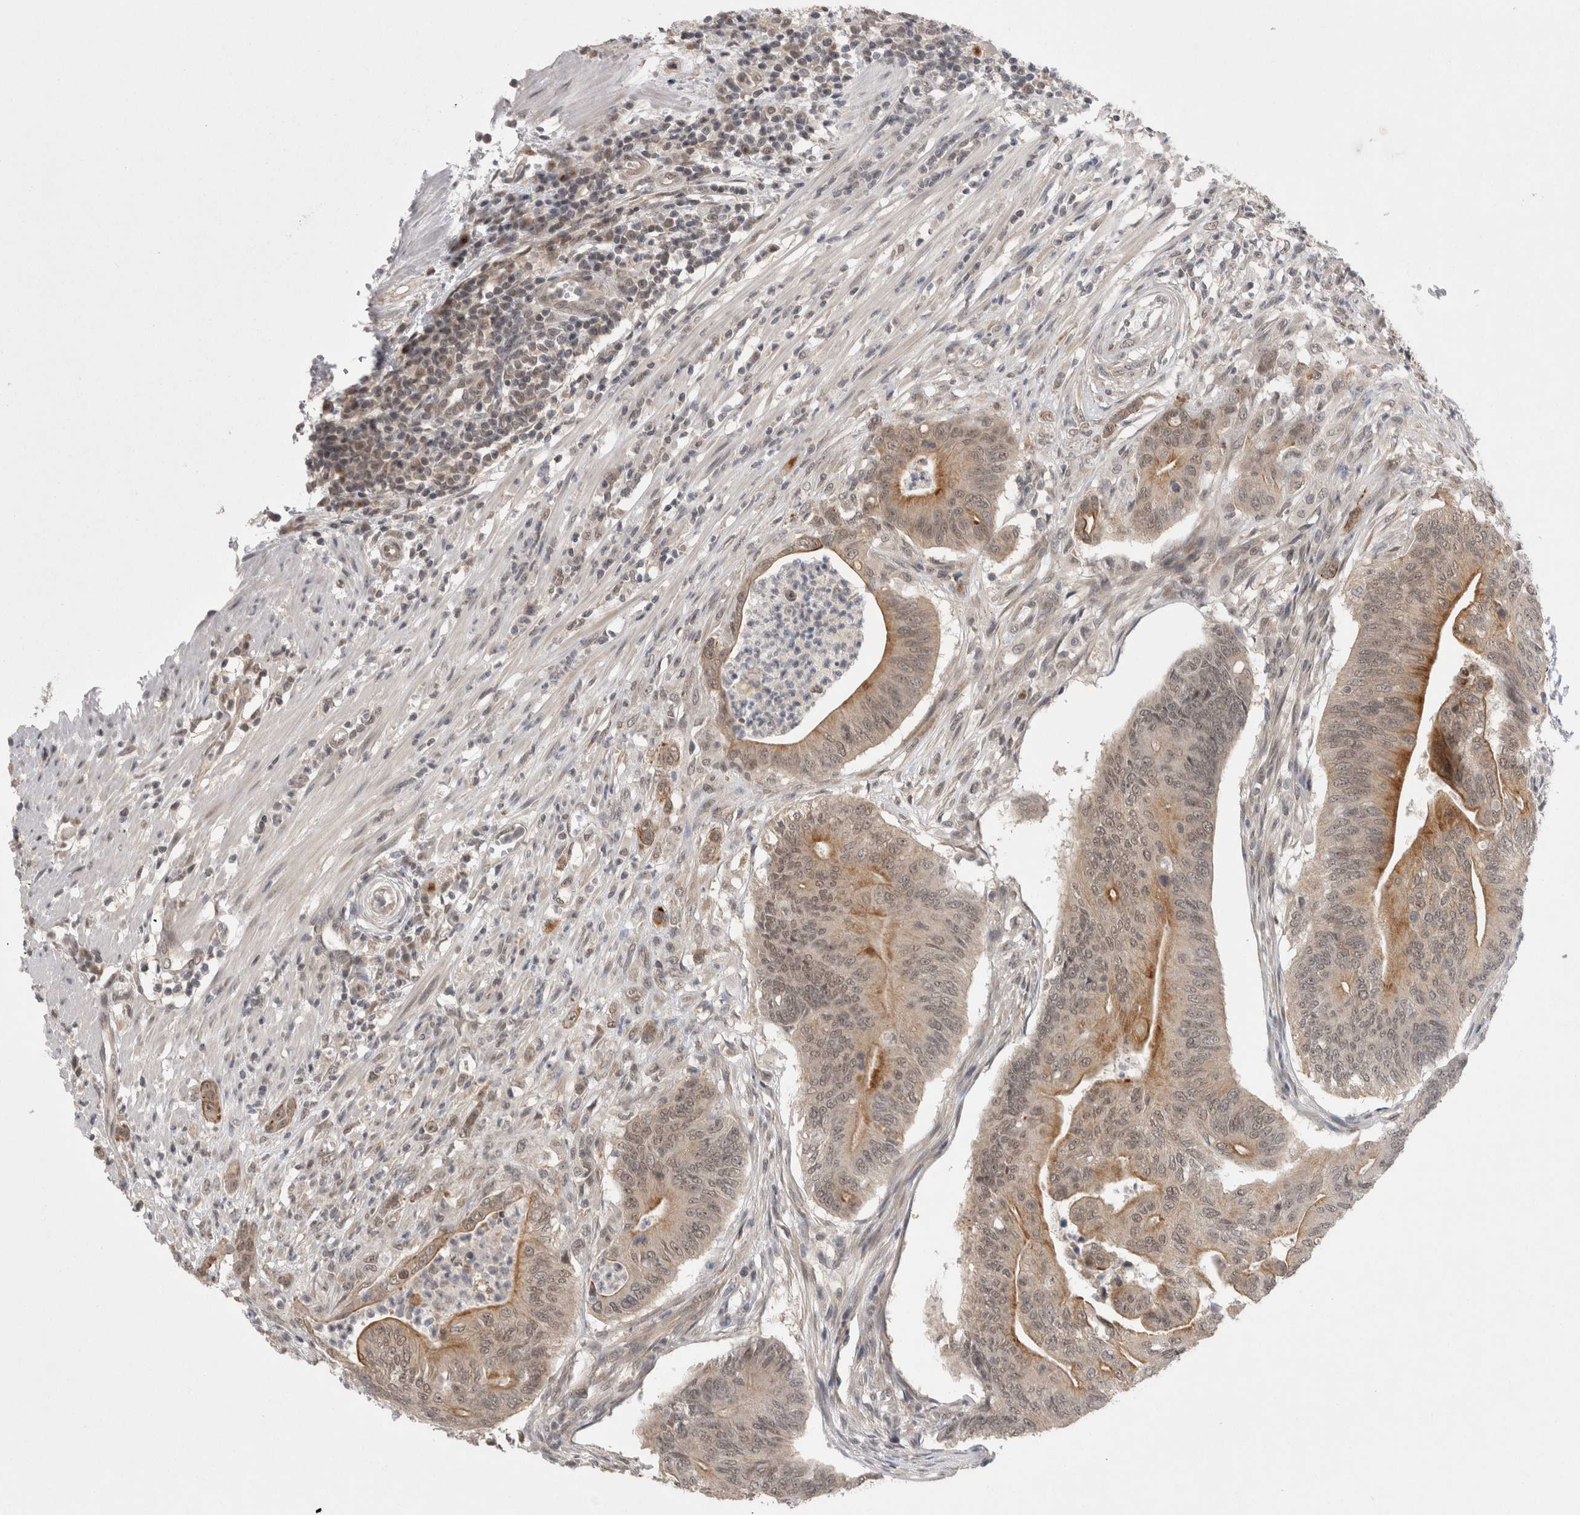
{"staining": {"intensity": "moderate", "quantity": "25%-75%", "location": "cytoplasmic/membranous"}, "tissue": "colorectal cancer", "cell_type": "Tumor cells", "image_type": "cancer", "snomed": [{"axis": "morphology", "description": "Adenoma, NOS"}, {"axis": "morphology", "description": "Adenocarcinoma, NOS"}, {"axis": "topography", "description": "Colon"}], "caption": "Colorectal adenoma tissue reveals moderate cytoplasmic/membranous positivity in approximately 25%-75% of tumor cells, visualized by immunohistochemistry. (IHC, brightfield microscopy, high magnification).", "gene": "ZNF341", "patient": {"sex": "male", "age": 79}}